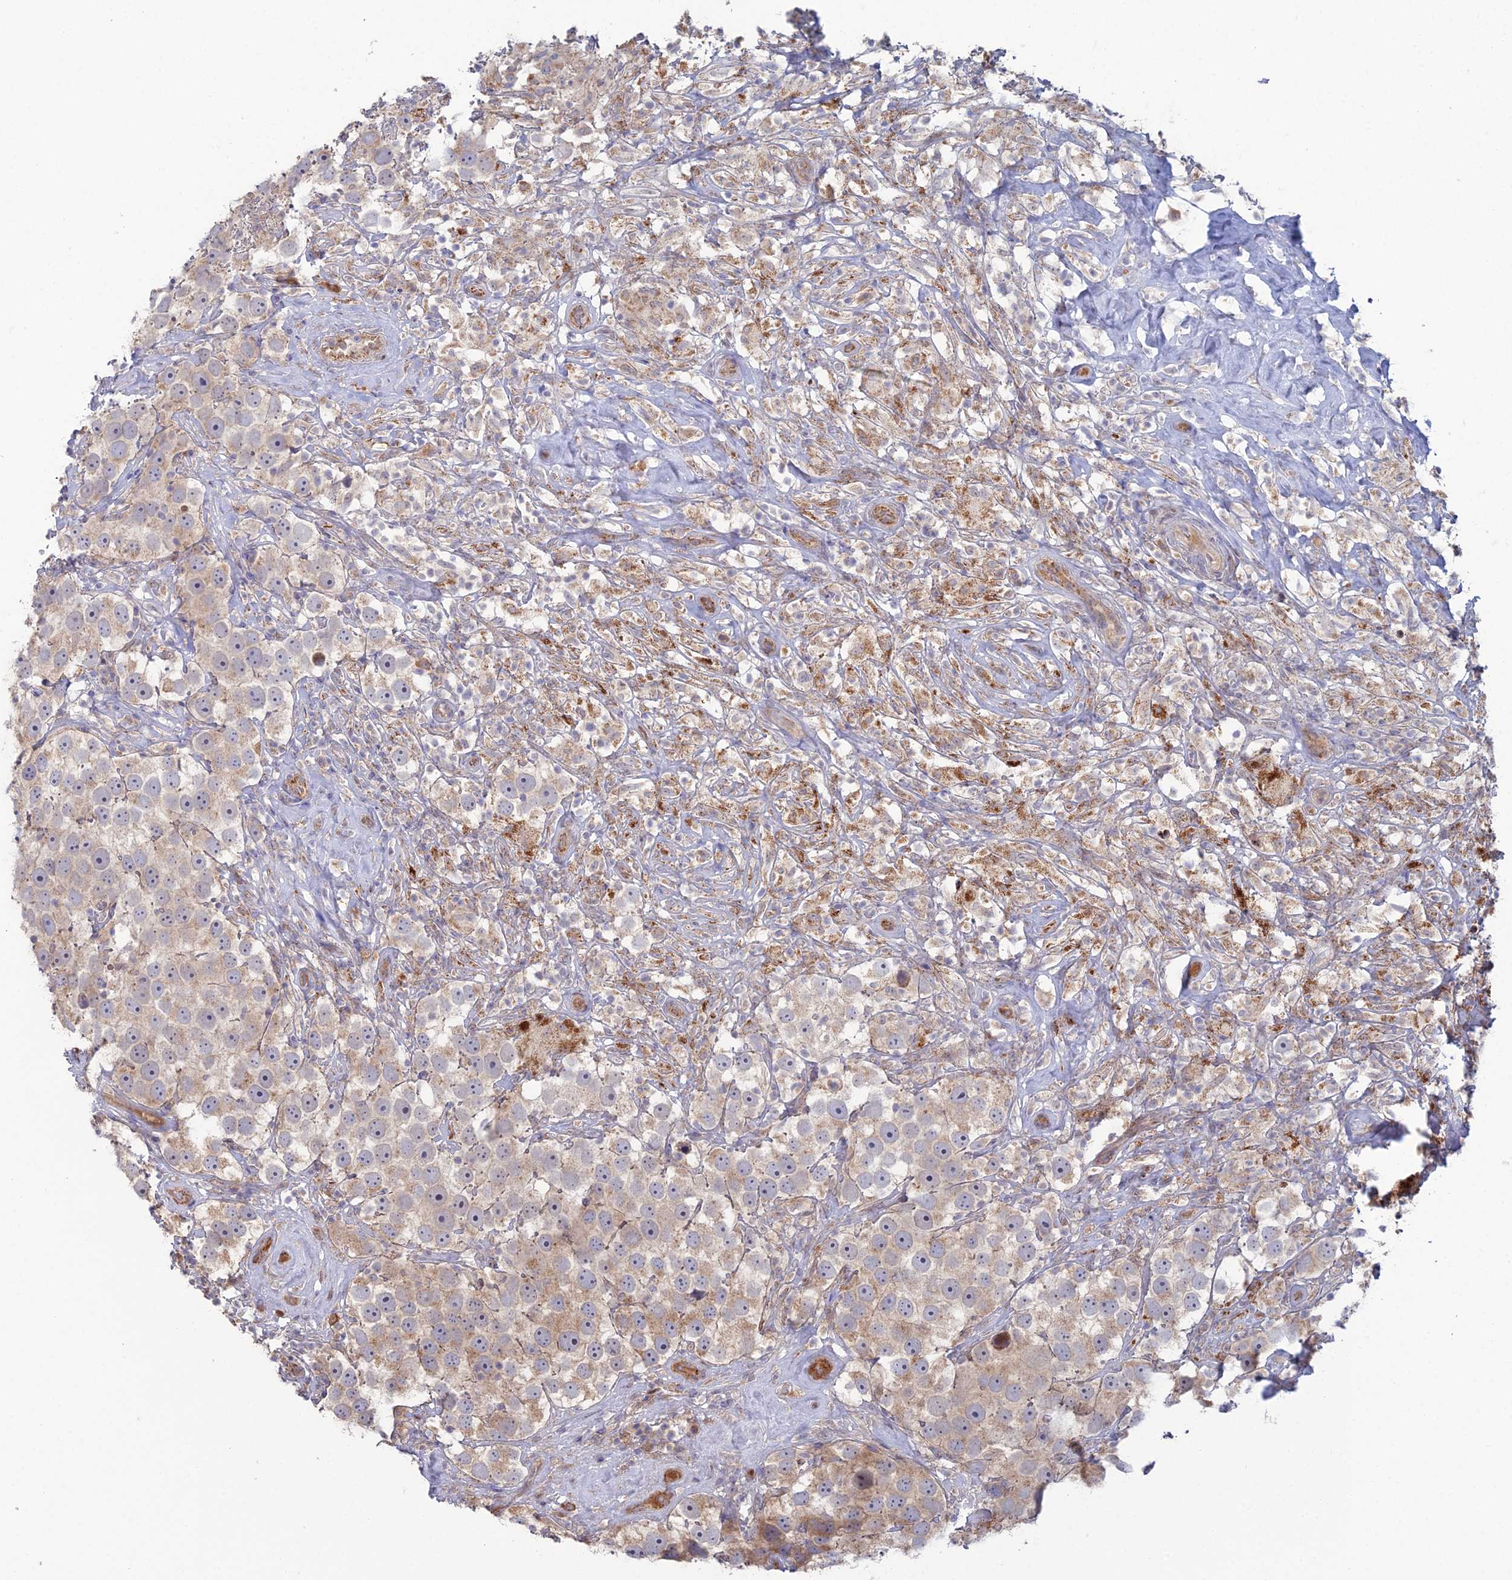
{"staining": {"intensity": "weak", "quantity": "25%-75%", "location": "cytoplasmic/membranous"}, "tissue": "testis cancer", "cell_type": "Tumor cells", "image_type": "cancer", "snomed": [{"axis": "morphology", "description": "Seminoma, NOS"}, {"axis": "topography", "description": "Testis"}], "caption": "Weak cytoplasmic/membranous positivity for a protein is seen in about 25%-75% of tumor cells of testis seminoma using immunohistochemistry.", "gene": "ARL16", "patient": {"sex": "male", "age": 49}}